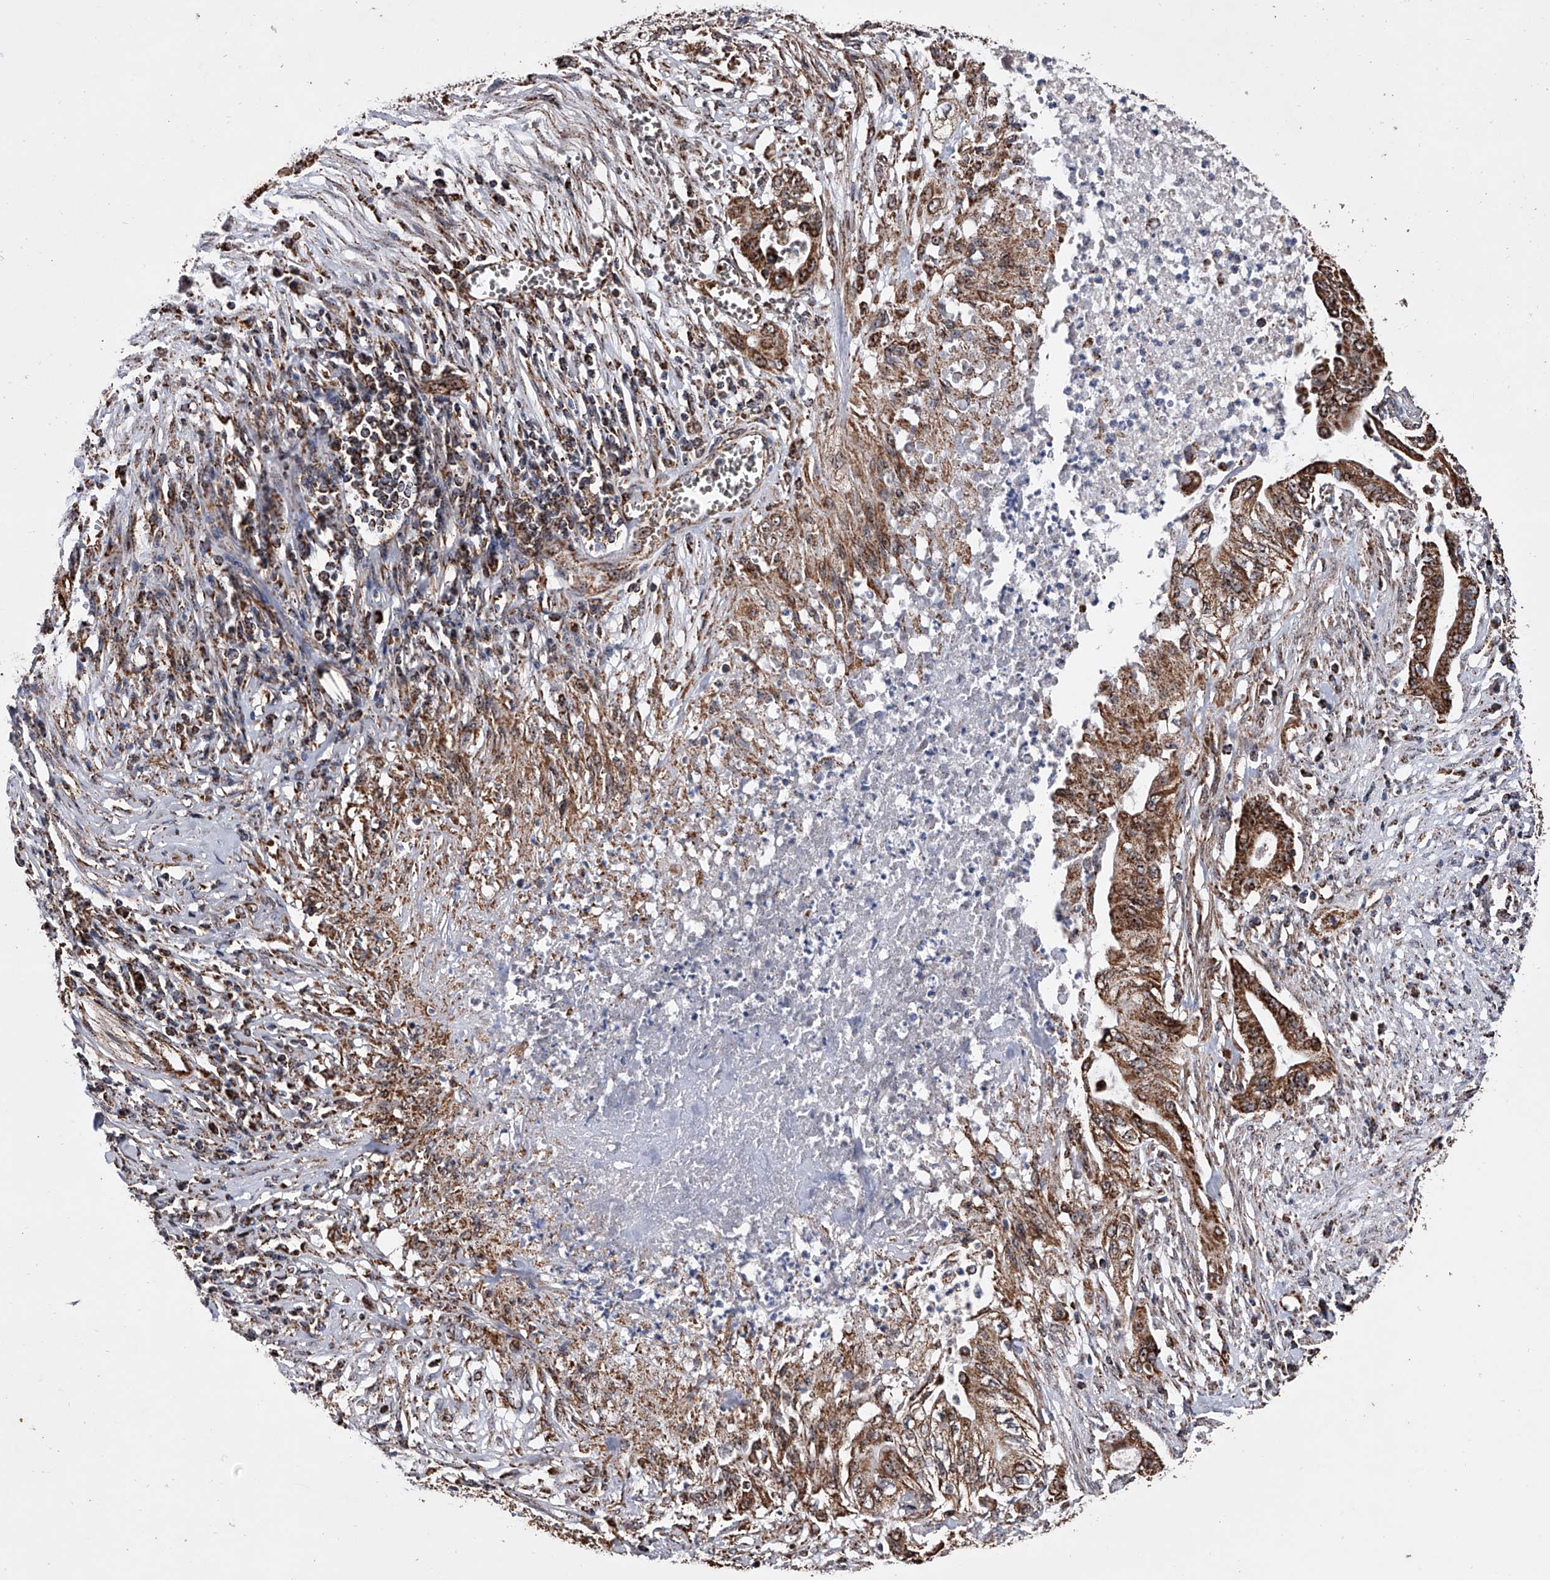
{"staining": {"intensity": "strong", "quantity": ">75%", "location": "cytoplasmic/membranous,nuclear"}, "tissue": "pancreatic cancer", "cell_type": "Tumor cells", "image_type": "cancer", "snomed": [{"axis": "morphology", "description": "Adenocarcinoma, NOS"}, {"axis": "topography", "description": "Pancreas"}], "caption": "Protein expression analysis of human adenocarcinoma (pancreatic) reveals strong cytoplasmic/membranous and nuclear positivity in about >75% of tumor cells.", "gene": "SMPDL3A", "patient": {"sex": "male", "age": 58}}